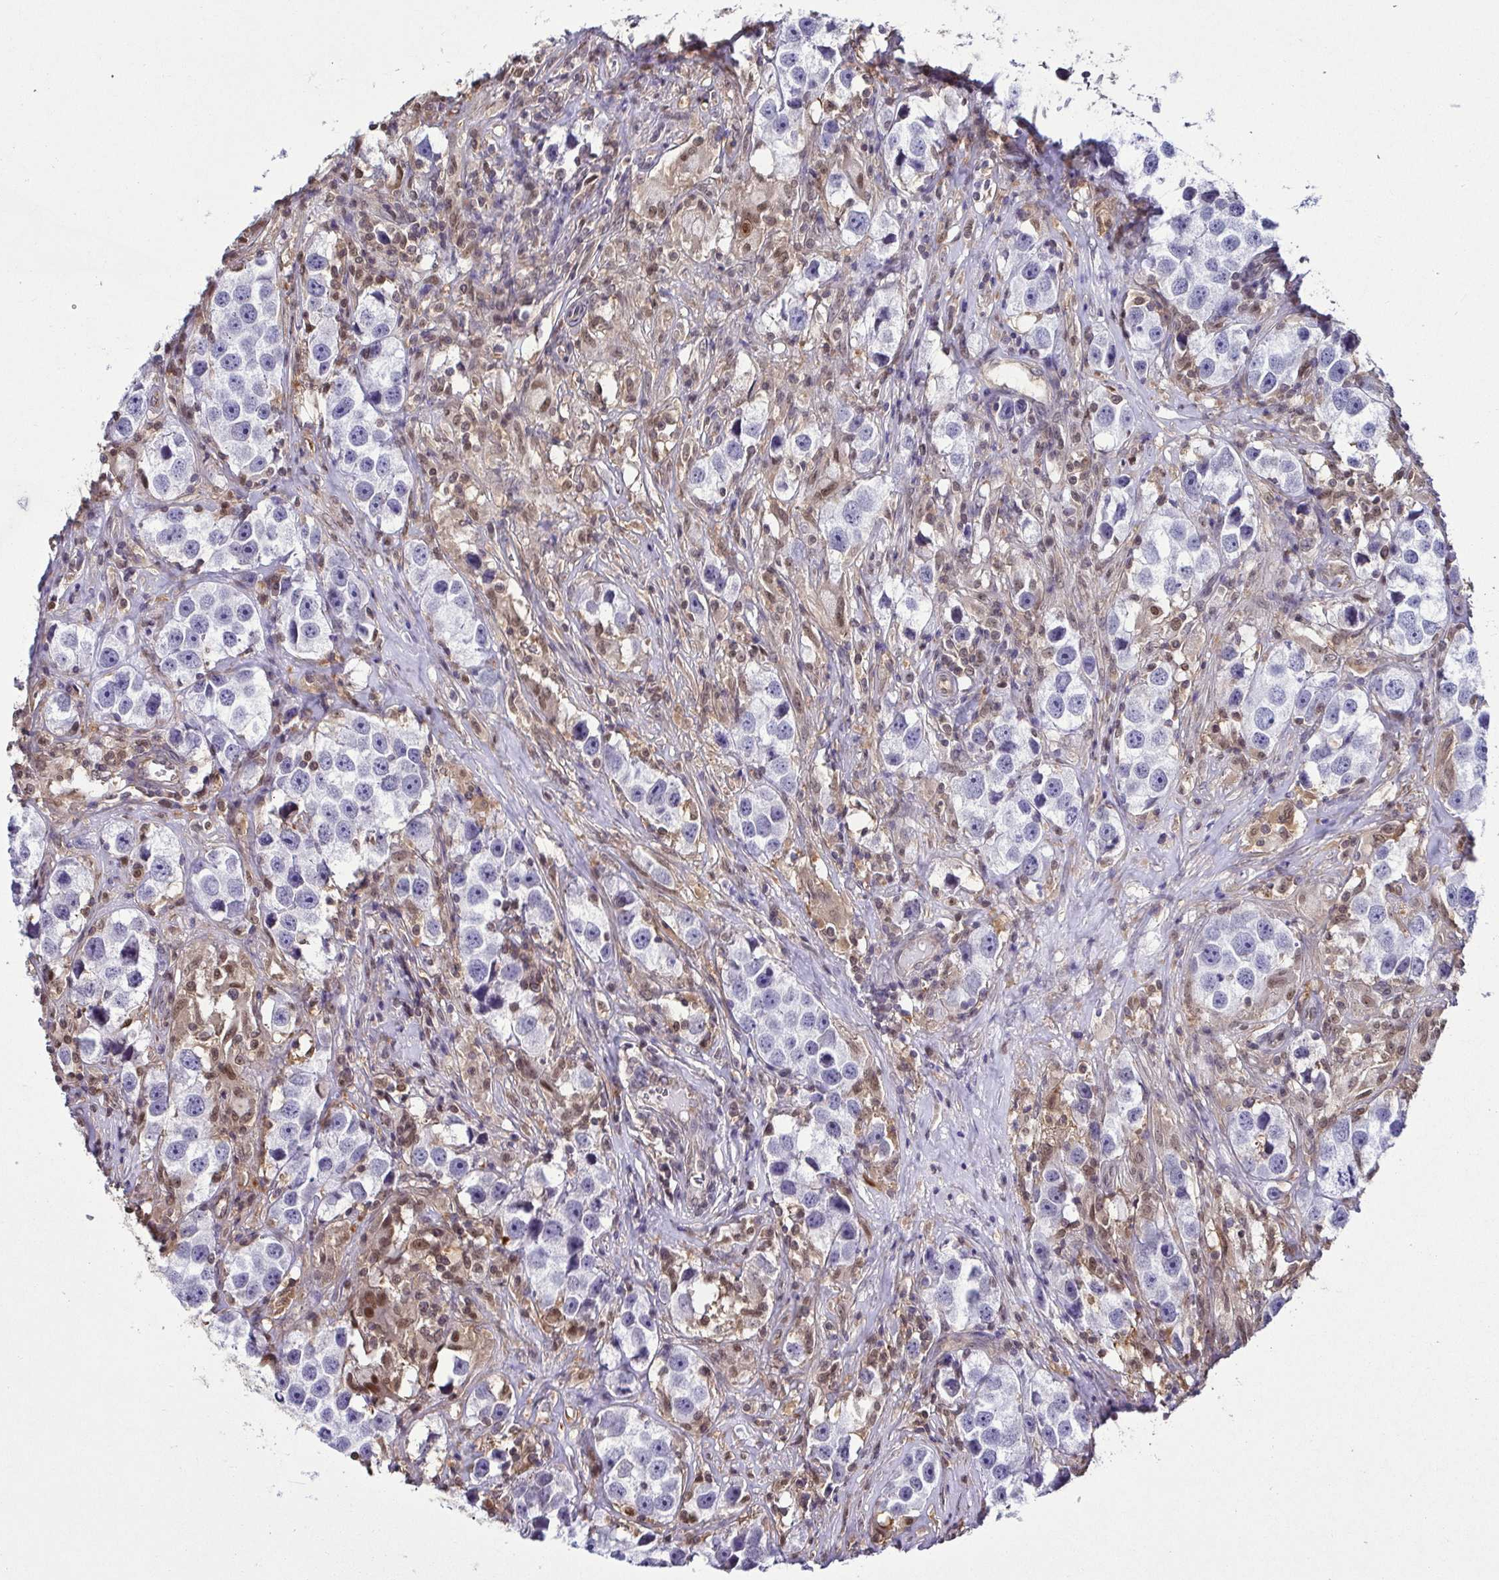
{"staining": {"intensity": "negative", "quantity": "none", "location": "none"}, "tissue": "testis cancer", "cell_type": "Tumor cells", "image_type": "cancer", "snomed": [{"axis": "morphology", "description": "Seminoma, NOS"}, {"axis": "topography", "description": "Testis"}], "caption": "Immunohistochemical staining of testis seminoma shows no significant staining in tumor cells. (DAB (3,3'-diaminobenzidine) immunohistochemistry, high magnification).", "gene": "PSMB9", "patient": {"sex": "male", "age": 49}}